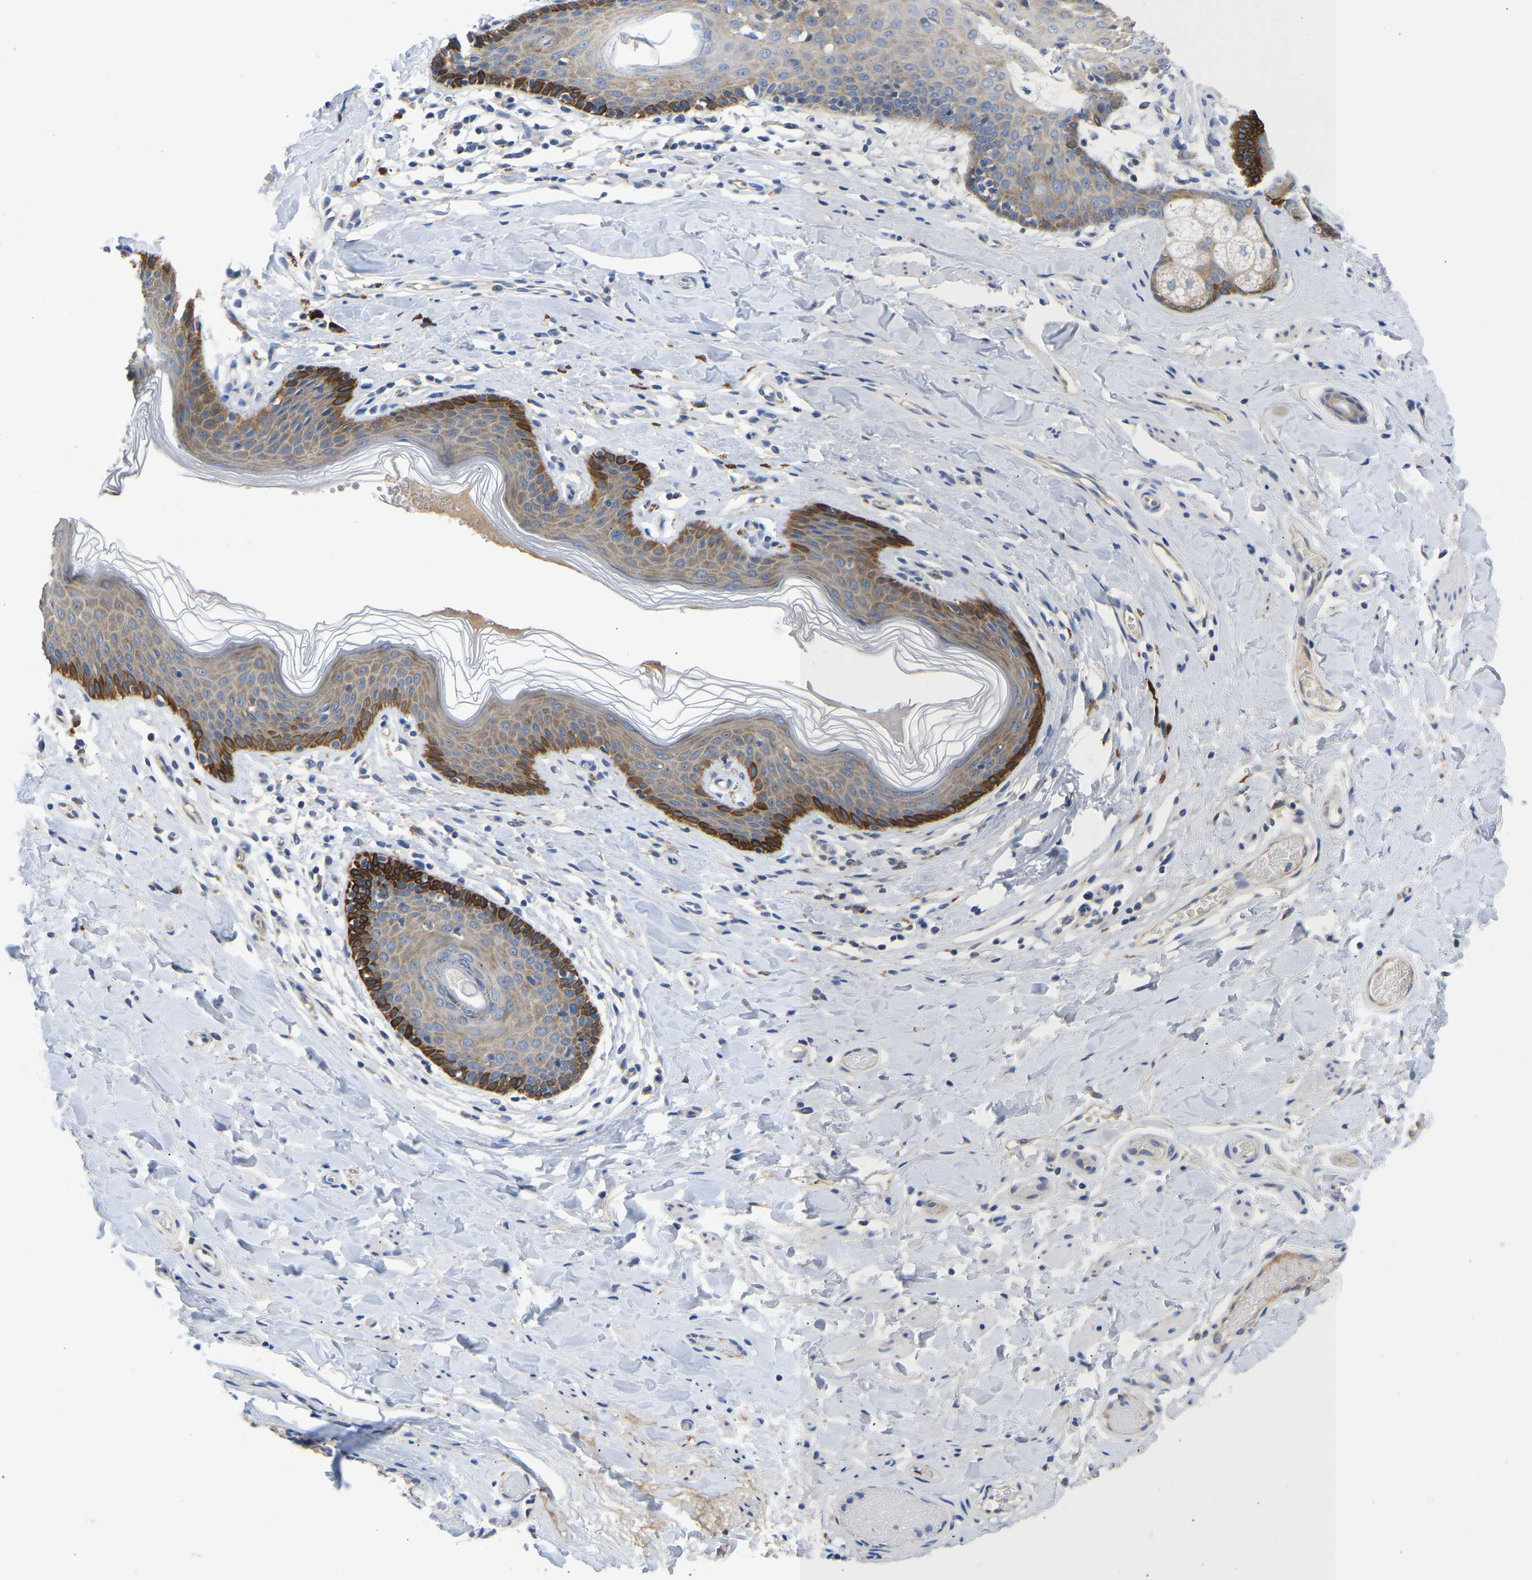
{"staining": {"intensity": "strong", "quantity": "25%-75%", "location": "cytoplasmic/membranous"}, "tissue": "skin", "cell_type": "Epidermal cells", "image_type": "normal", "snomed": [{"axis": "morphology", "description": "Normal tissue, NOS"}, {"axis": "topography", "description": "Vulva"}], "caption": "This image reveals immunohistochemistry staining of normal skin, with high strong cytoplasmic/membranous expression in about 25%-75% of epidermal cells.", "gene": "ABCA10", "patient": {"sex": "female", "age": 66}}